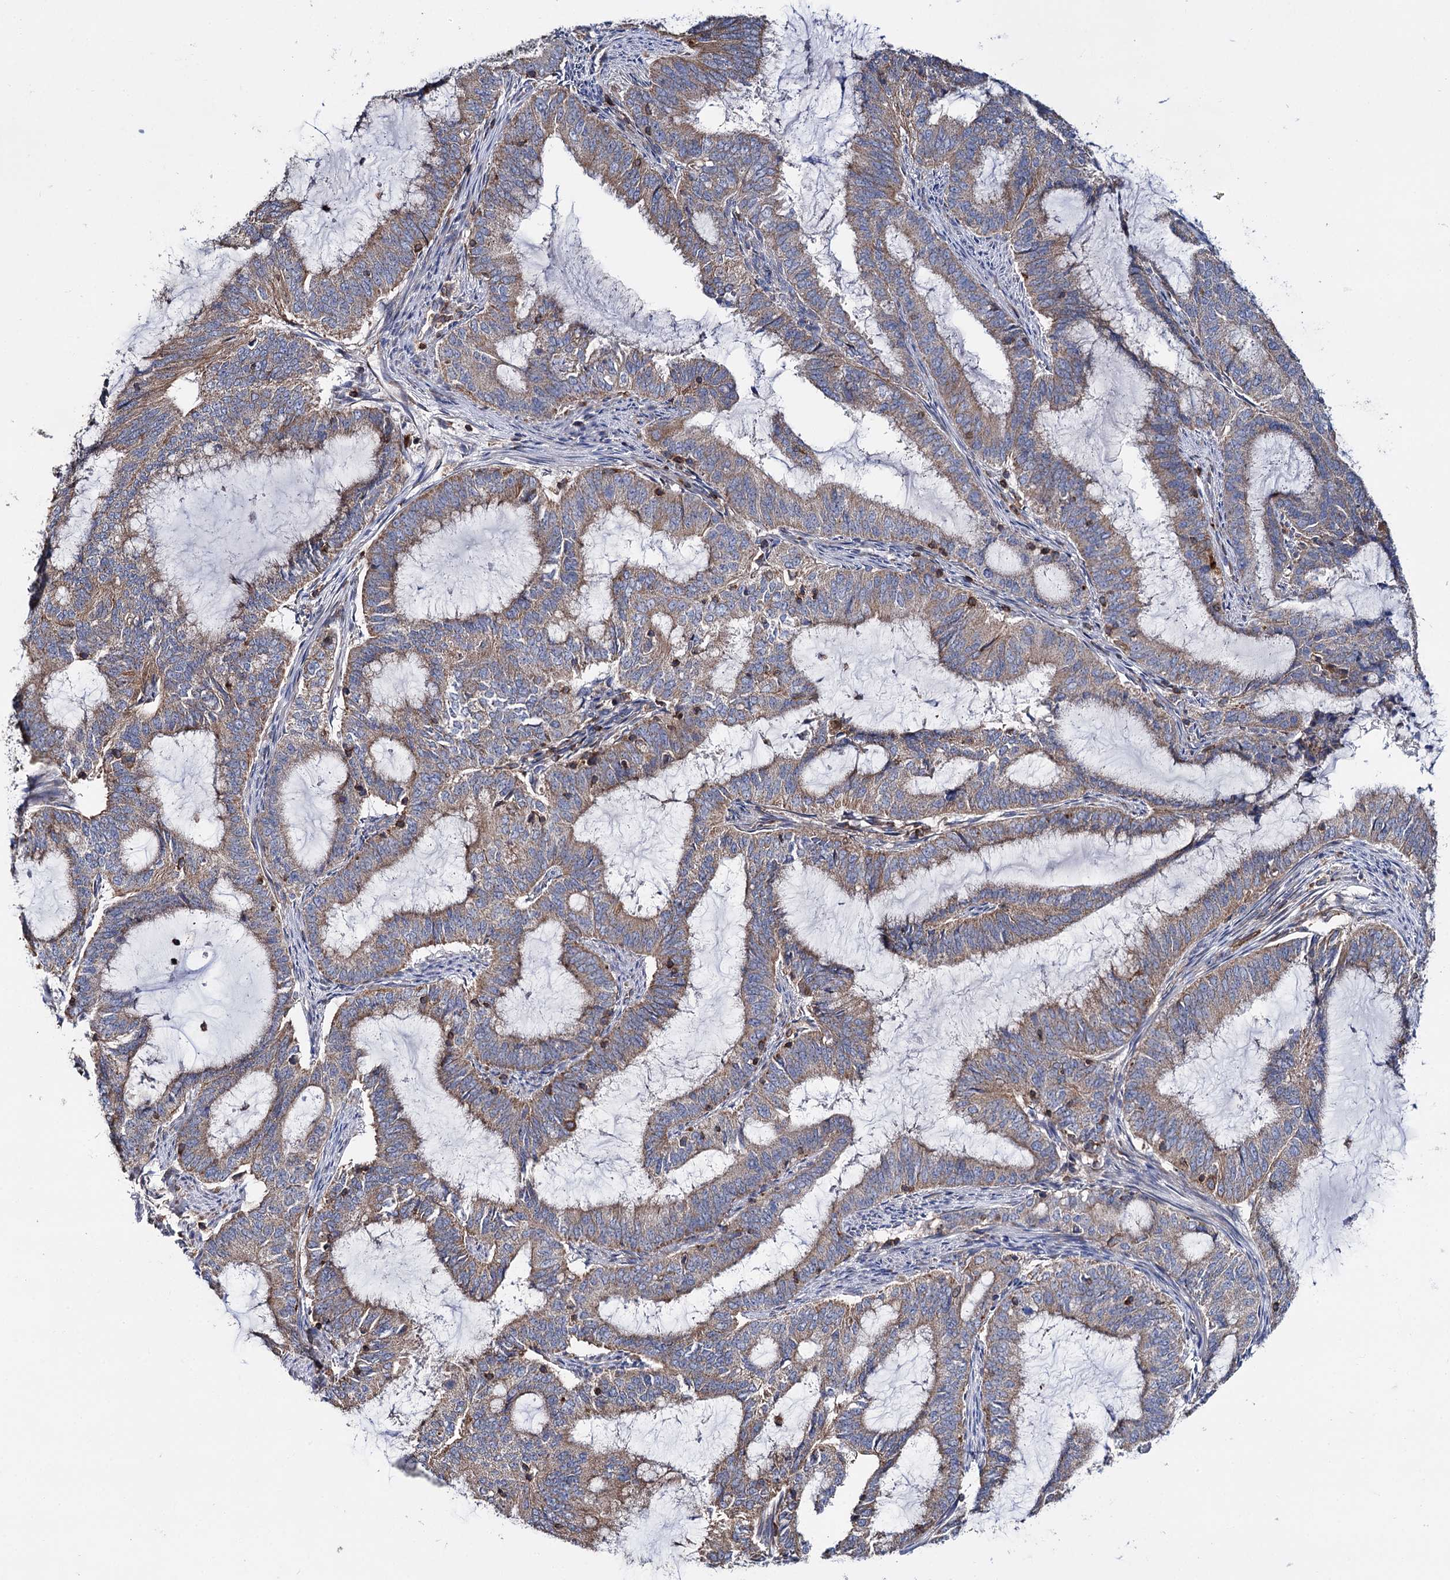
{"staining": {"intensity": "moderate", "quantity": ">75%", "location": "cytoplasmic/membranous"}, "tissue": "endometrial cancer", "cell_type": "Tumor cells", "image_type": "cancer", "snomed": [{"axis": "morphology", "description": "Adenocarcinoma, NOS"}, {"axis": "topography", "description": "Endometrium"}], "caption": "Endometrial adenocarcinoma stained for a protein displays moderate cytoplasmic/membranous positivity in tumor cells.", "gene": "UBASH3B", "patient": {"sex": "female", "age": 51}}